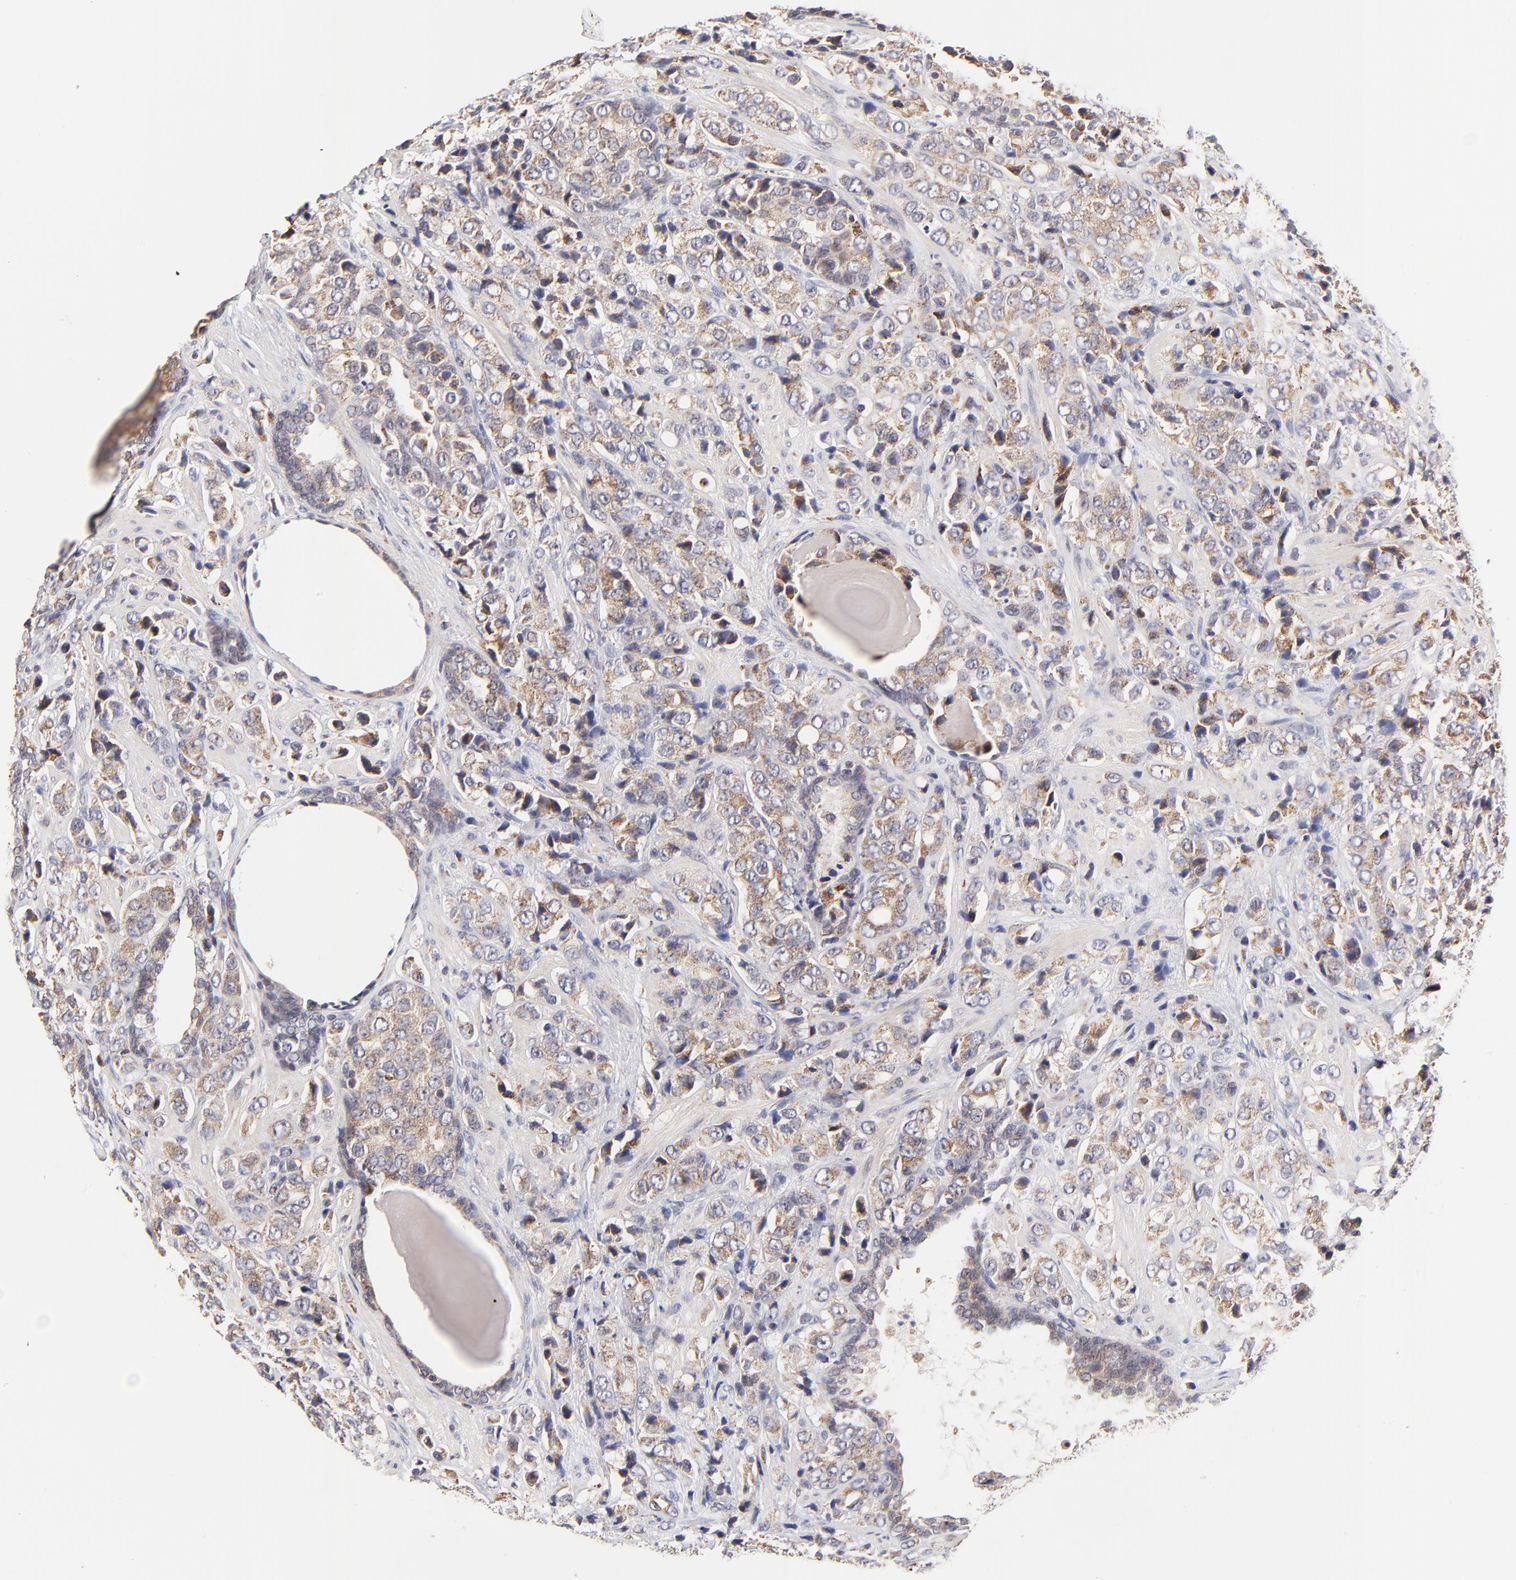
{"staining": {"intensity": "weak", "quantity": ">75%", "location": "cytoplasmic/membranous"}, "tissue": "prostate cancer", "cell_type": "Tumor cells", "image_type": "cancer", "snomed": [{"axis": "morphology", "description": "Adenocarcinoma, High grade"}, {"axis": "topography", "description": "Prostate"}], "caption": "Immunohistochemistry histopathology image of prostate cancer (adenocarcinoma (high-grade)) stained for a protein (brown), which shows low levels of weak cytoplasmic/membranous staining in approximately >75% of tumor cells.", "gene": "MAP2K7", "patient": {"sex": "male", "age": 70}}